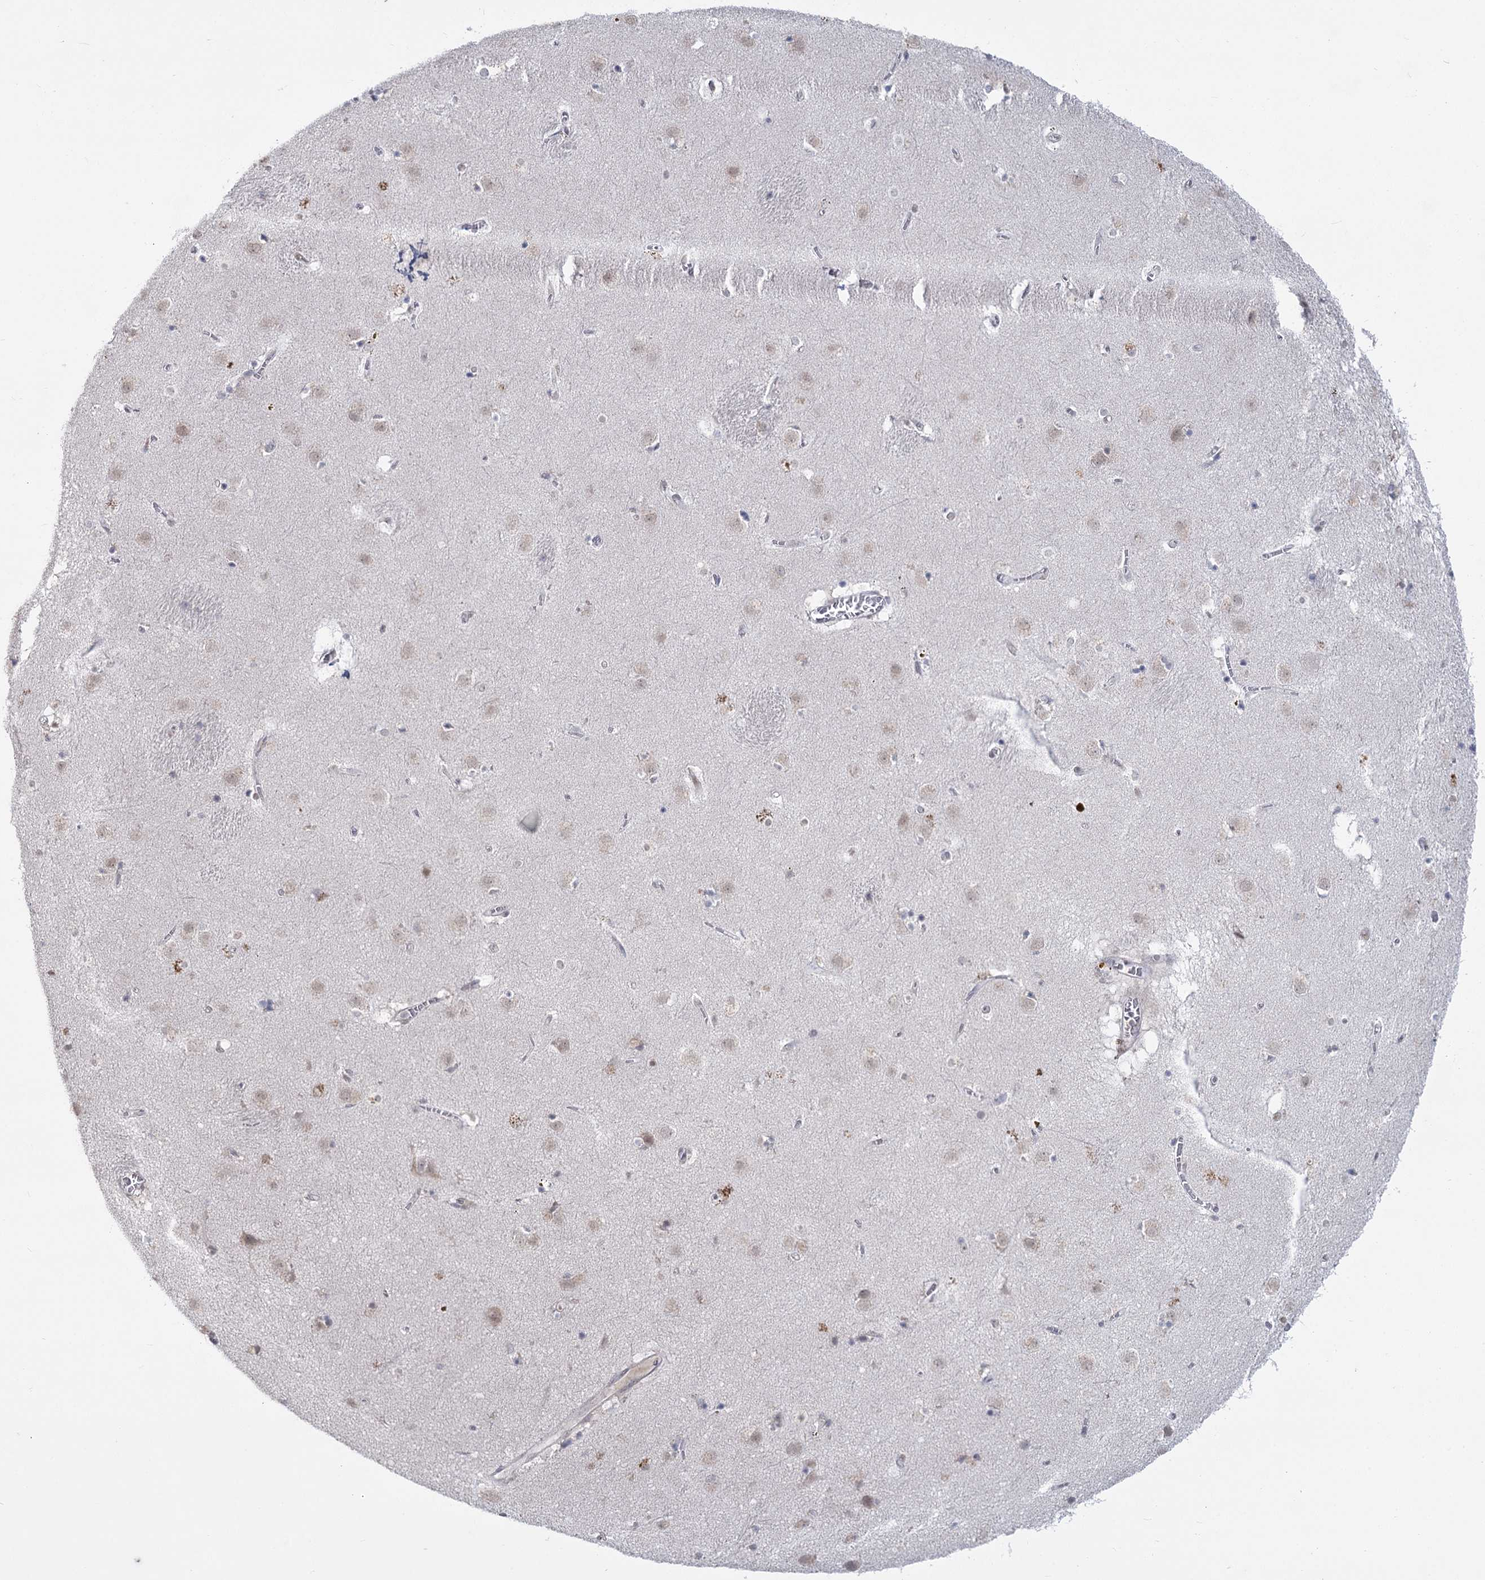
{"staining": {"intensity": "negative", "quantity": "none", "location": "none"}, "tissue": "caudate", "cell_type": "Glial cells", "image_type": "normal", "snomed": [{"axis": "morphology", "description": "Normal tissue, NOS"}, {"axis": "topography", "description": "Lateral ventricle wall"}], "caption": "A high-resolution micrograph shows immunohistochemistry (IHC) staining of benign caudate, which shows no significant staining in glial cells.", "gene": "LY6G5C", "patient": {"sex": "male", "age": 70}}